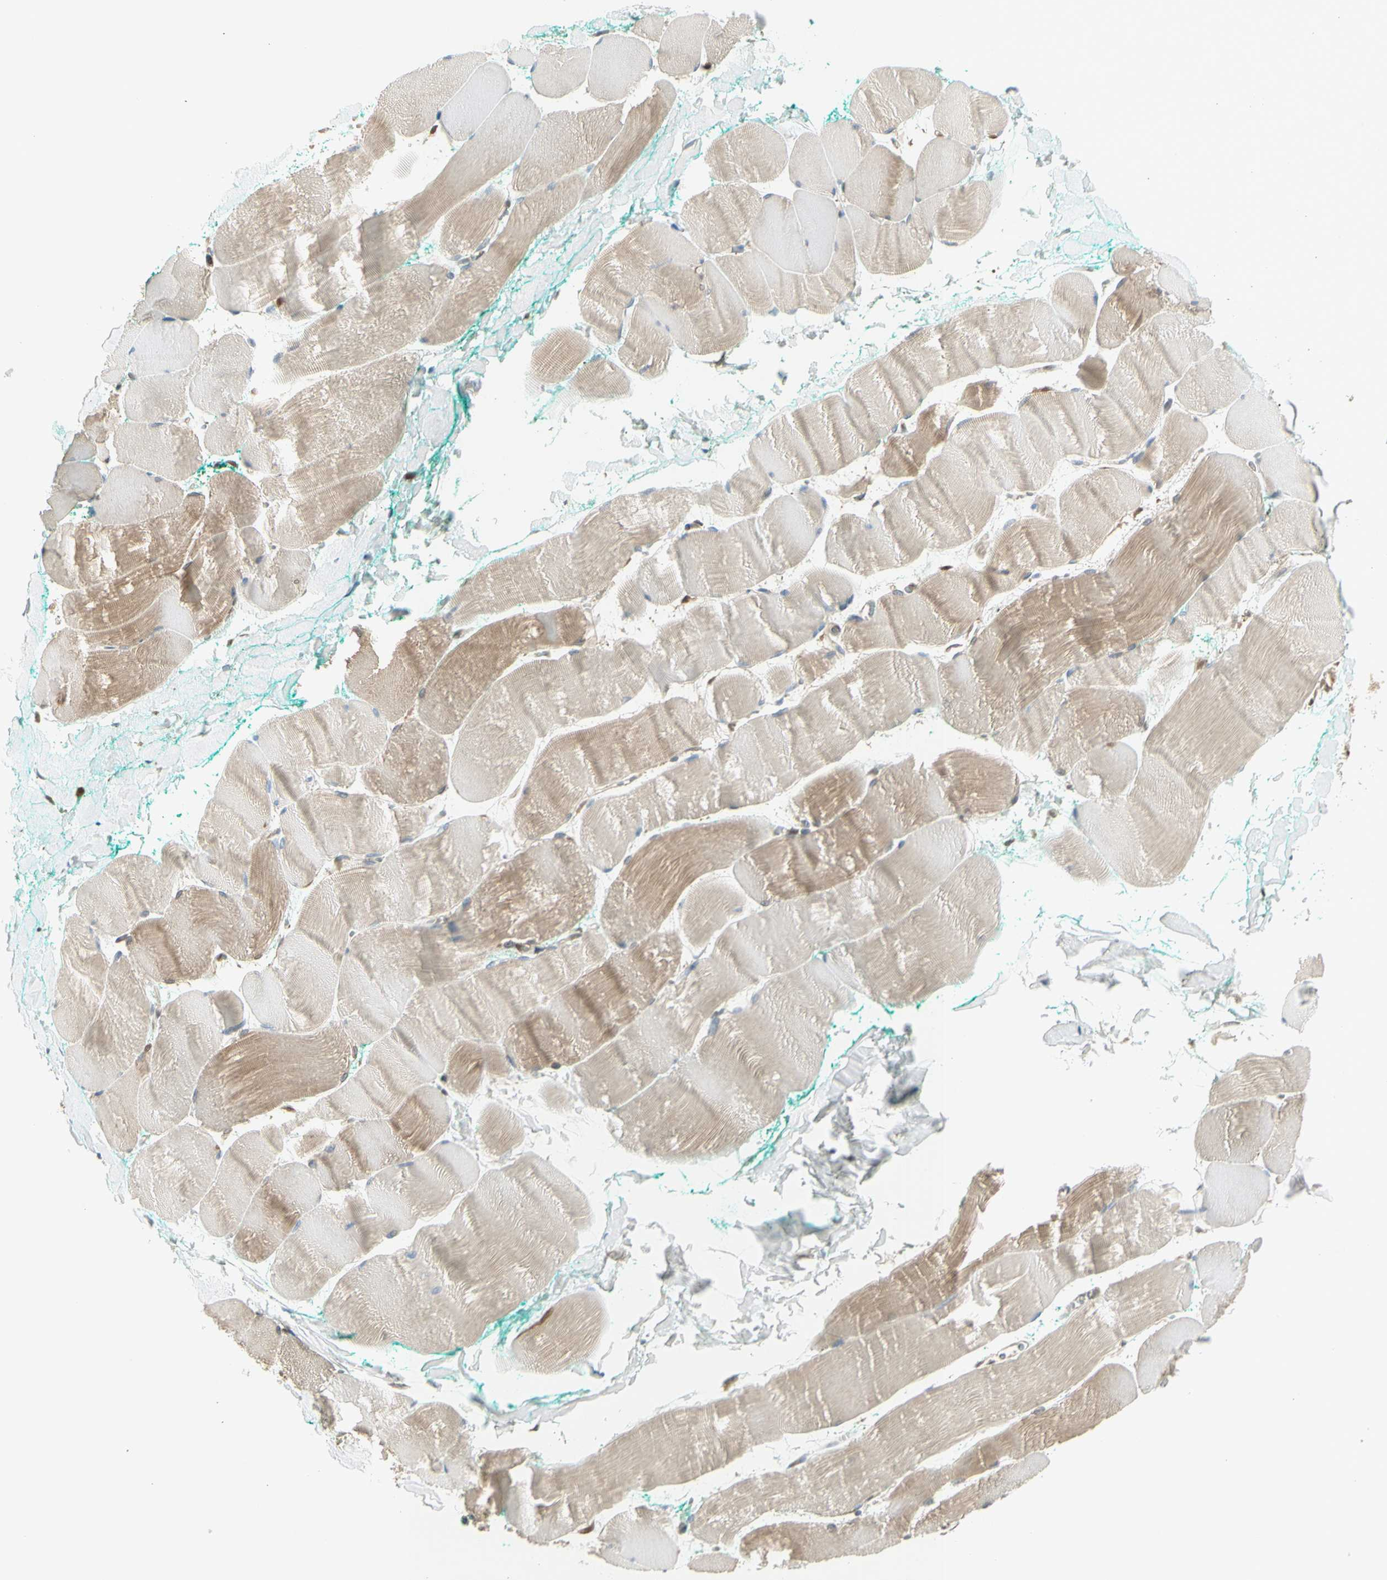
{"staining": {"intensity": "moderate", "quantity": ">75%", "location": "cytoplasmic/membranous"}, "tissue": "skeletal muscle", "cell_type": "Myocytes", "image_type": "normal", "snomed": [{"axis": "morphology", "description": "Normal tissue, NOS"}, {"axis": "morphology", "description": "Squamous cell carcinoma, NOS"}, {"axis": "topography", "description": "Skeletal muscle"}], "caption": "Moderate cytoplasmic/membranous protein staining is seen in approximately >75% of myocytes in skeletal muscle. (Stains: DAB in brown, nuclei in blue, Microscopy: brightfield microscopy at high magnification).", "gene": "SERPINB6", "patient": {"sex": "male", "age": 51}}